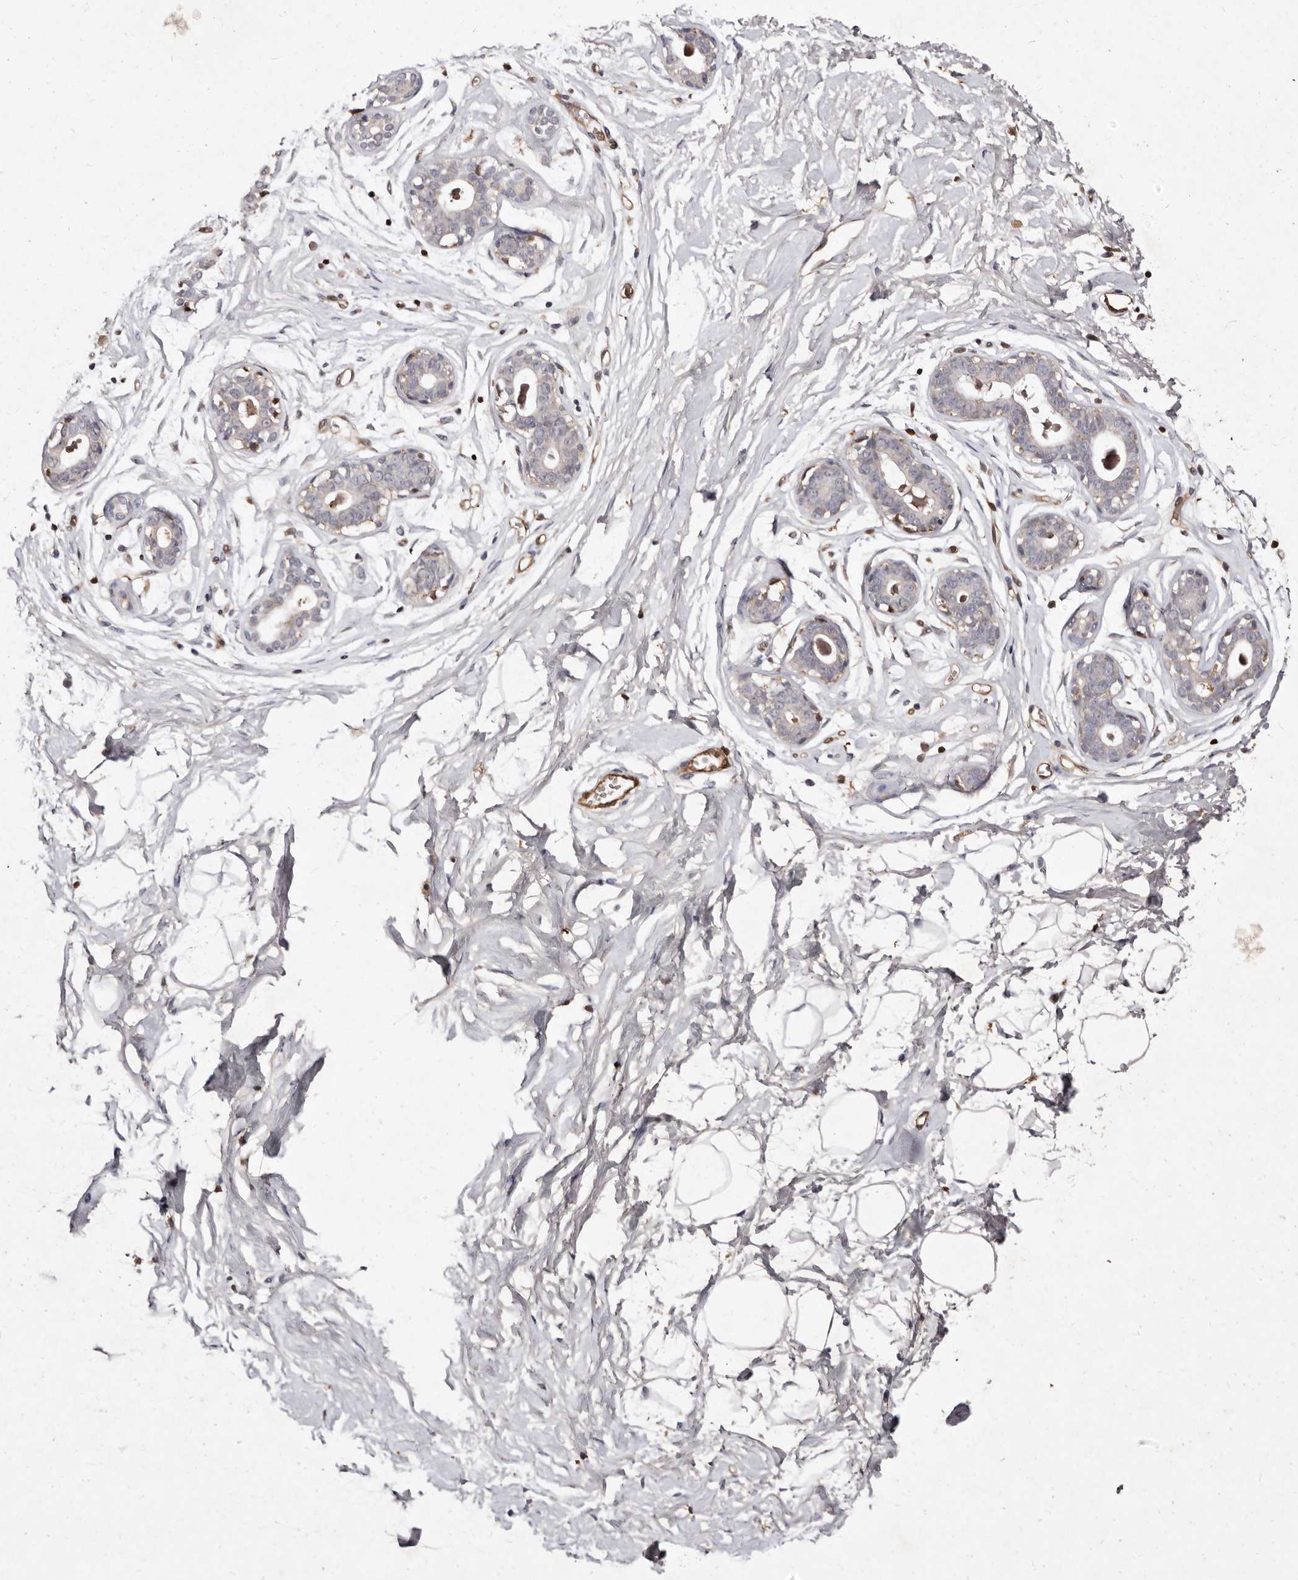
{"staining": {"intensity": "negative", "quantity": "none", "location": "none"}, "tissue": "breast", "cell_type": "Adipocytes", "image_type": "normal", "snomed": [{"axis": "morphology", "description": "Normal tissue, NOS"}, {"axis": "morphology", "description": "Adenoma, NOS"}, {"axis": "topography", "description": "Breast"}], "caption": "The micrograph displays no significant positivity in adipocytes of breast. The staining is performed using DAB (3,3'-diaminobenzidine) brown chromogen with nuclei counter-stained in using hematoxylin.", "gene": "GIMAP4", "patient": {"sex": "female", "age": 23}}